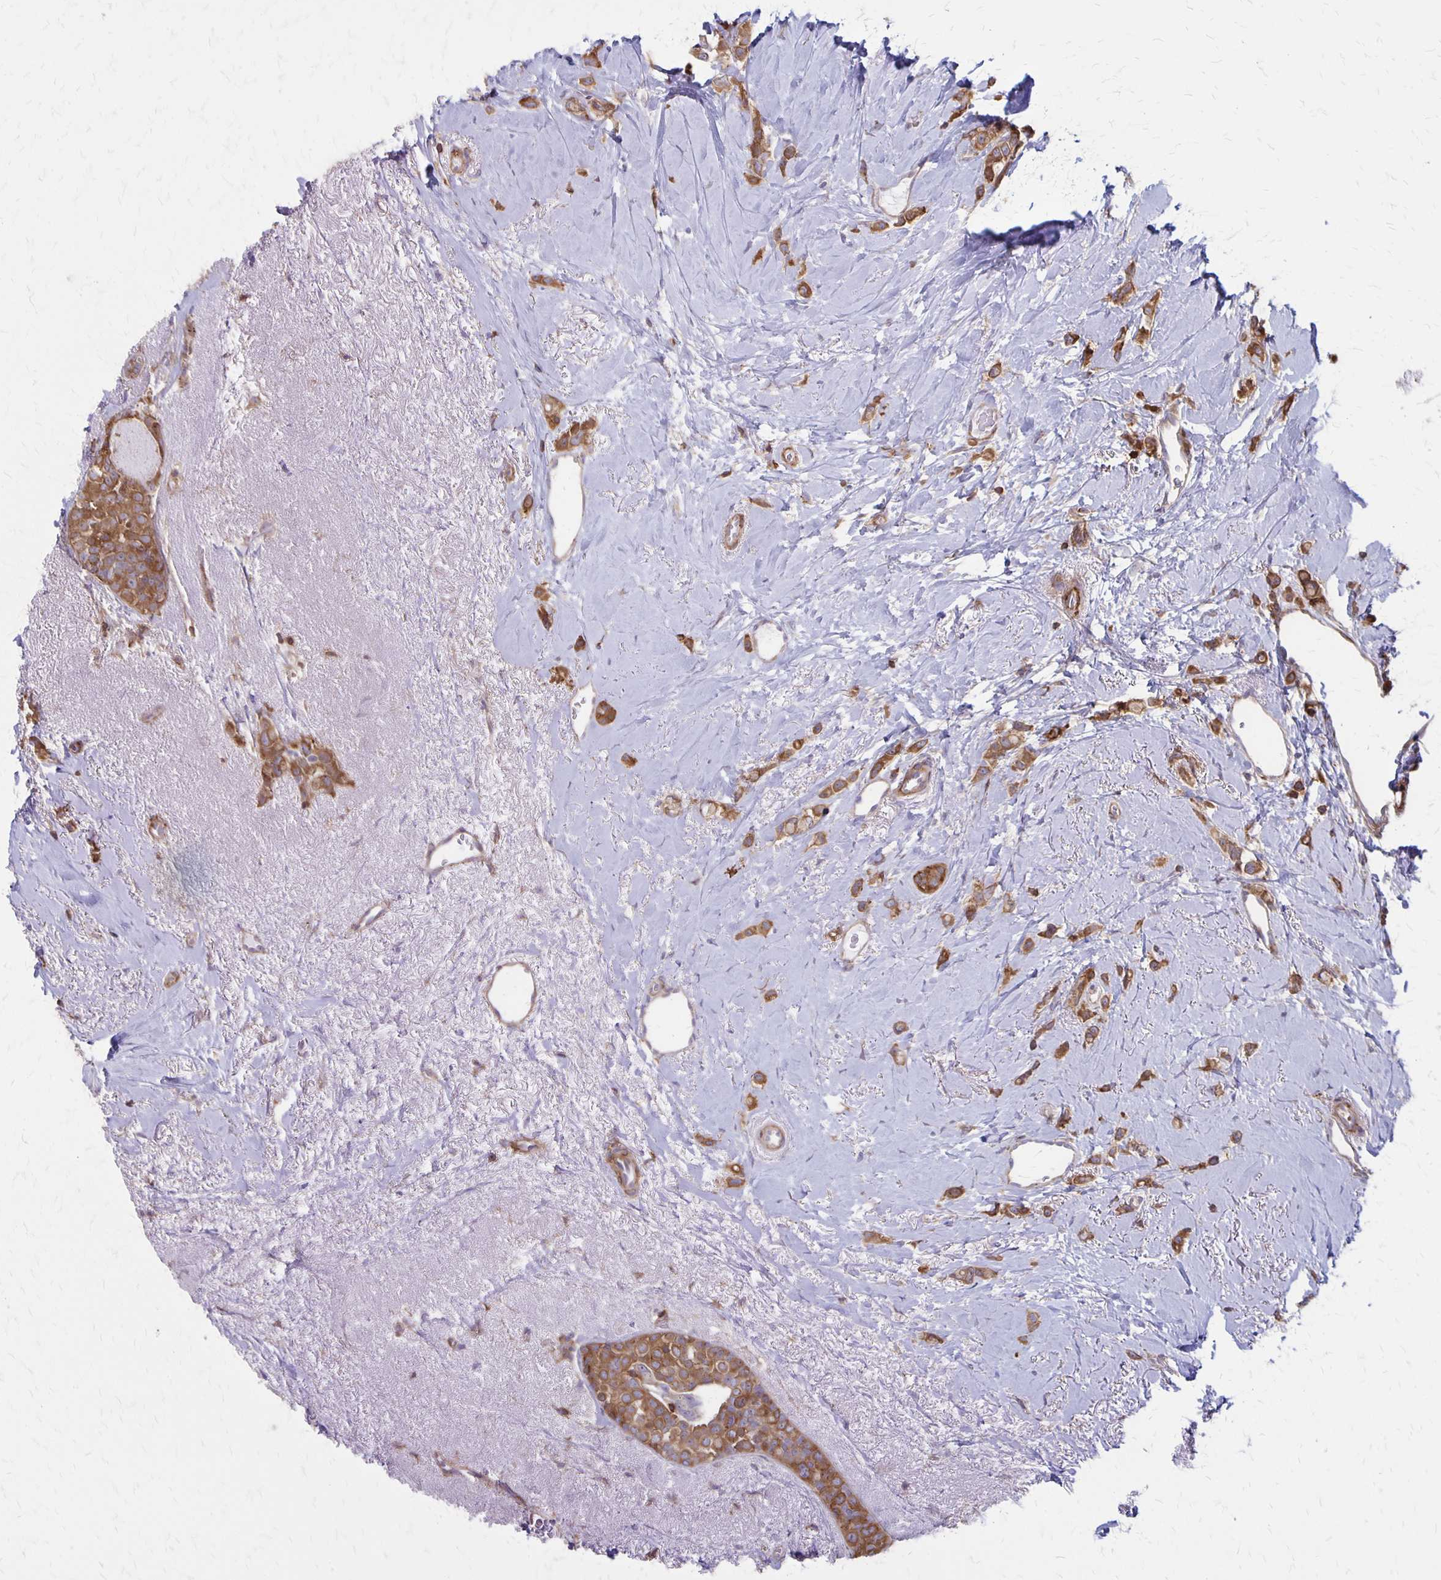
{"staining": {"intensity": "strong", "quantity": ">75%", "location": "cytoplasmic/membranous"}, "tissue": "breast cancer", "cell_type": "Tumor cells", "image_type": "cancer", "snomed": [{"axis": "morphology", "description": "Lobular carcinoma"}, {"axis": "topography", "description": "Breast"}], "caption": "Protein staining of breast cancer tissue exhibits strong cytoplasmic/membranous positivity in about >75% of tumor cells.", "gene": "SEPTIN5", "patient": {"sex": "female", "age": 66}}